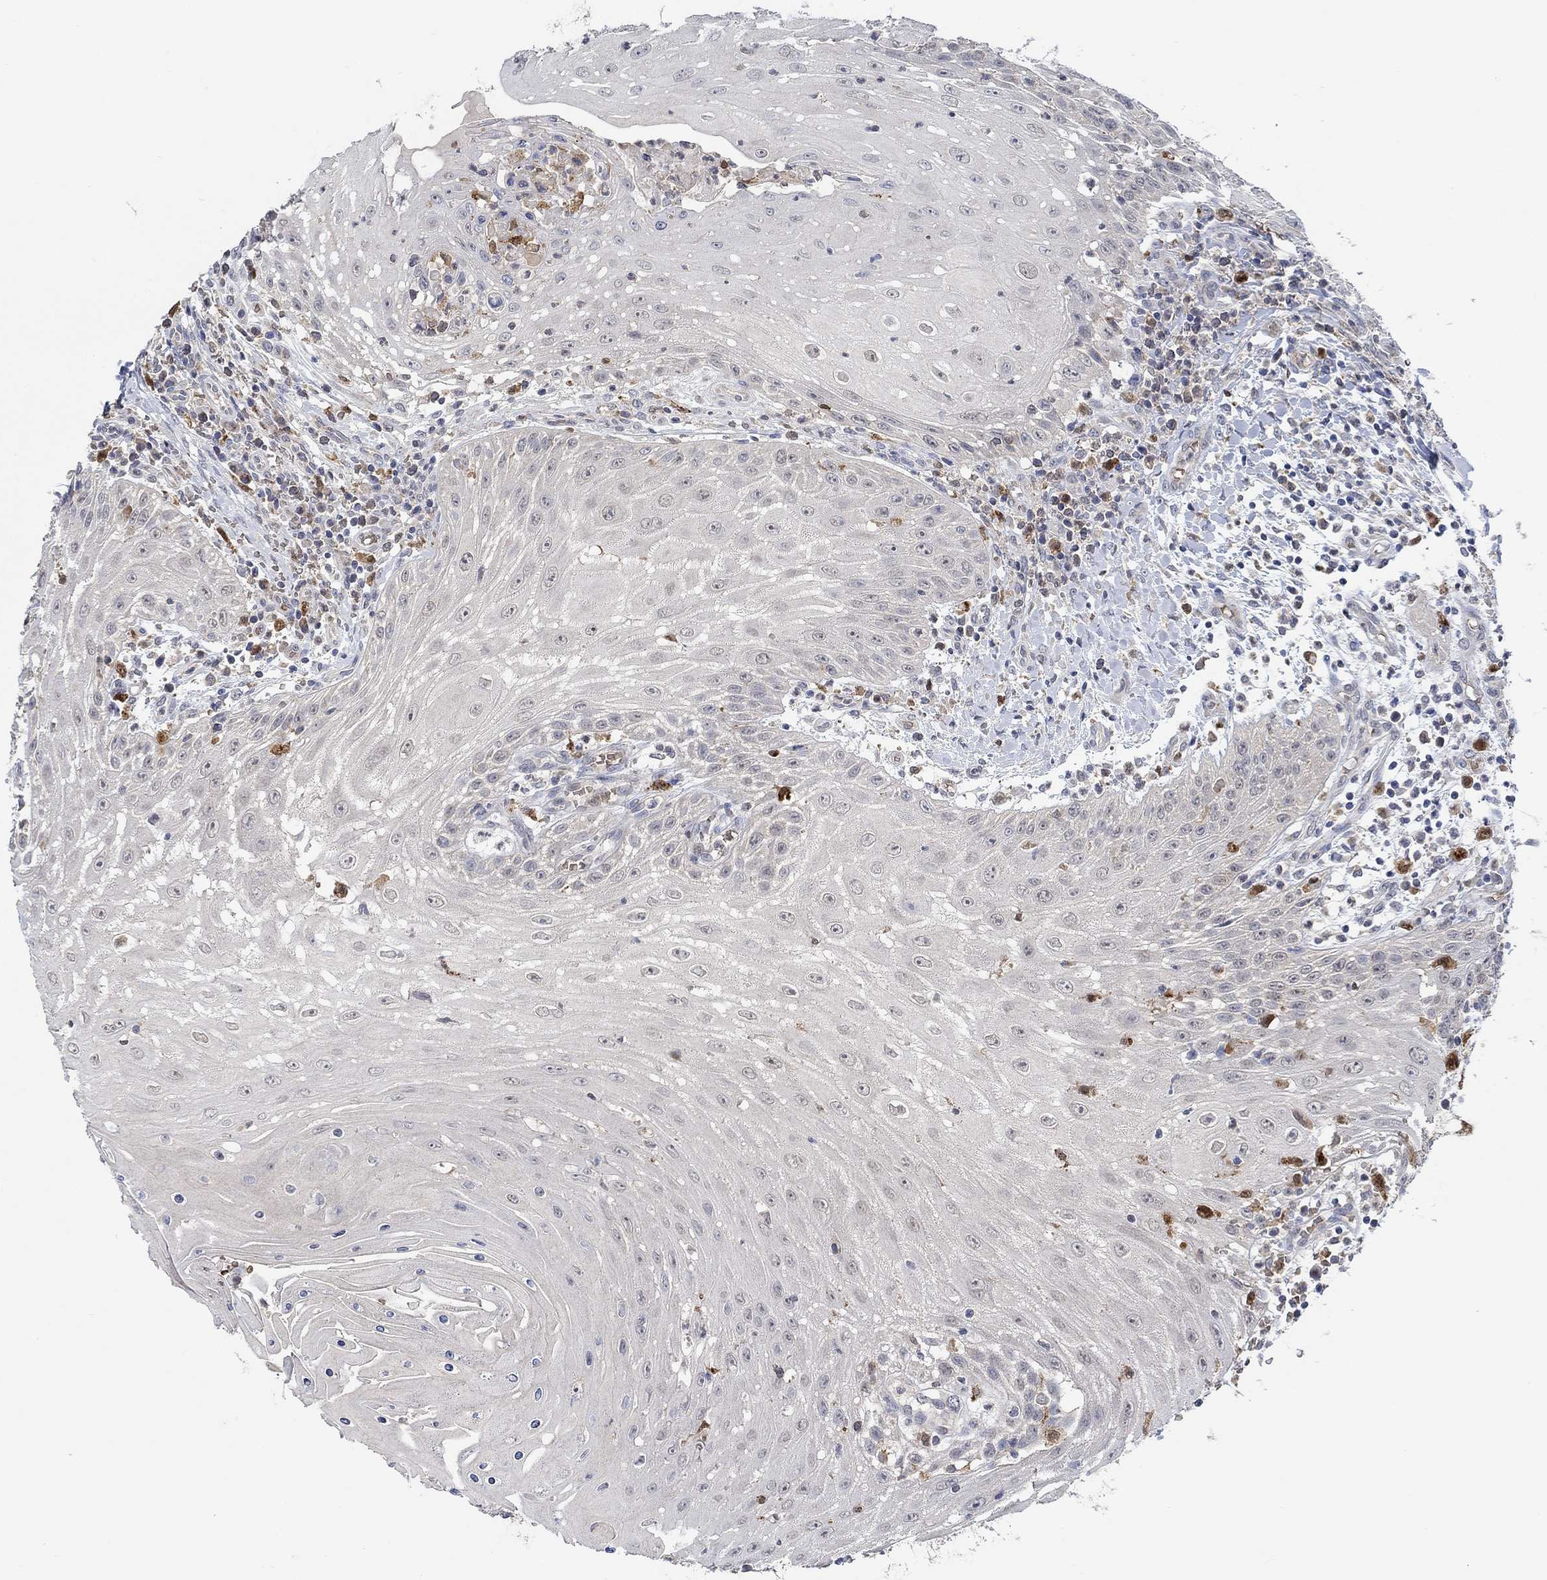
{"staining": {"intensity": "negative", "quantity": "none", "location": "none"}, "tissue": "head and neck cancer", "cell_type": "Tumor cells", "image_type": "cancer", "snomed": [{"axis": "morphology", "description": "Squamous cell carcinoma, NOS"}, {"axis": "topography", "description": "Oral tissue"}, {"axis": "topography", "description": "Head-Neck"}], "caption": "This is an immunohistochemistry (IHC) photomicrograph of head and neck squamous cell carcinoma. There is no staining in tumor cells.", "gene": "MPP1", "patient": {"sex": "male", "age": 58}}